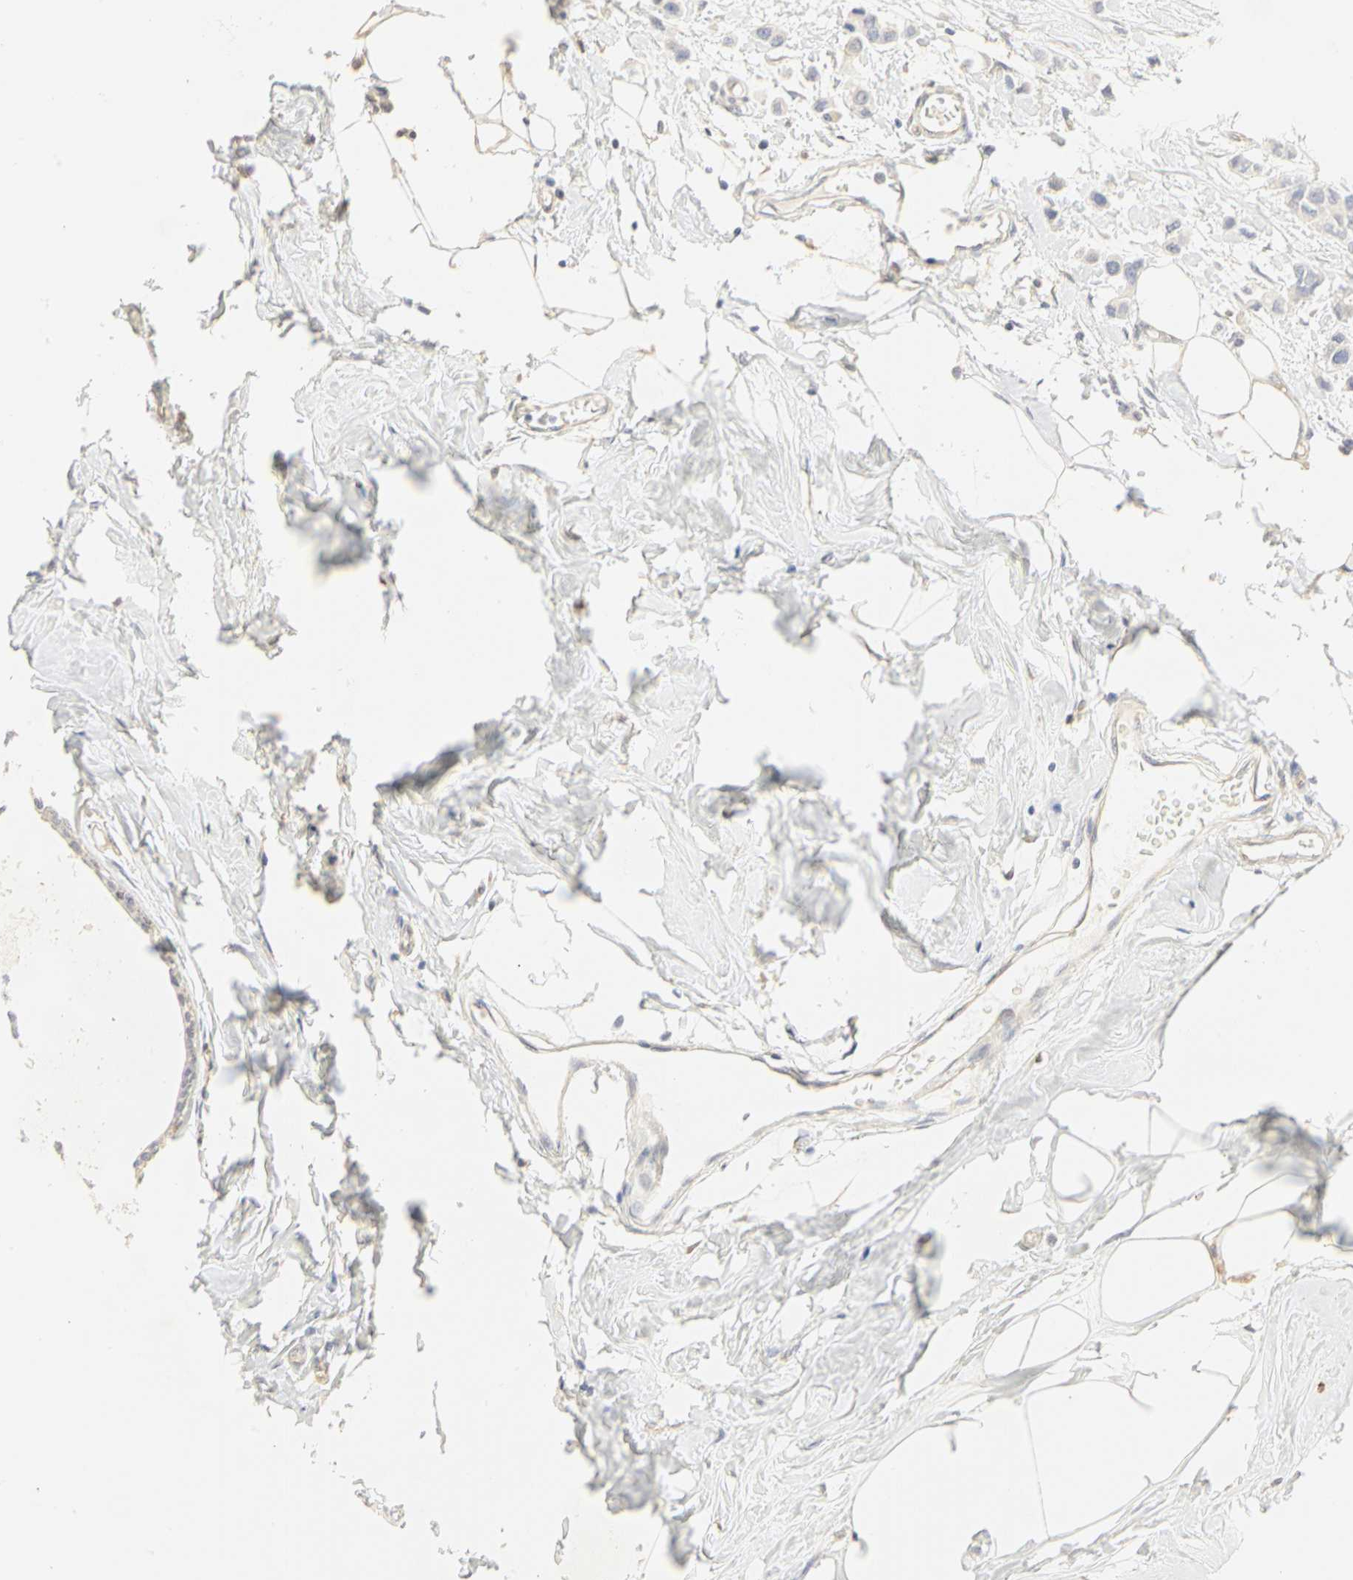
{"staining": {"intensity": "weak", "quantity": "25%-75%", "location": "cytoplasmic/membranous"}, "tissue": "breast cancer", "cell_type": "Tumor cells", "image_type": "cancer", "snomed": [{"axis": "morphology", "description": "Lobular carcinoma"}, {"axis": "topography", "description": "Breast"}], "caption": "Breast cancer (lobular carcinoma) tissue displays weak cytoplasmic/membranous staining in about 25%-75% of tumor cells, visualized by immunohistochemistry.", "gene": "GNRH2", "patient": {"sex": "female", "age": 51}}